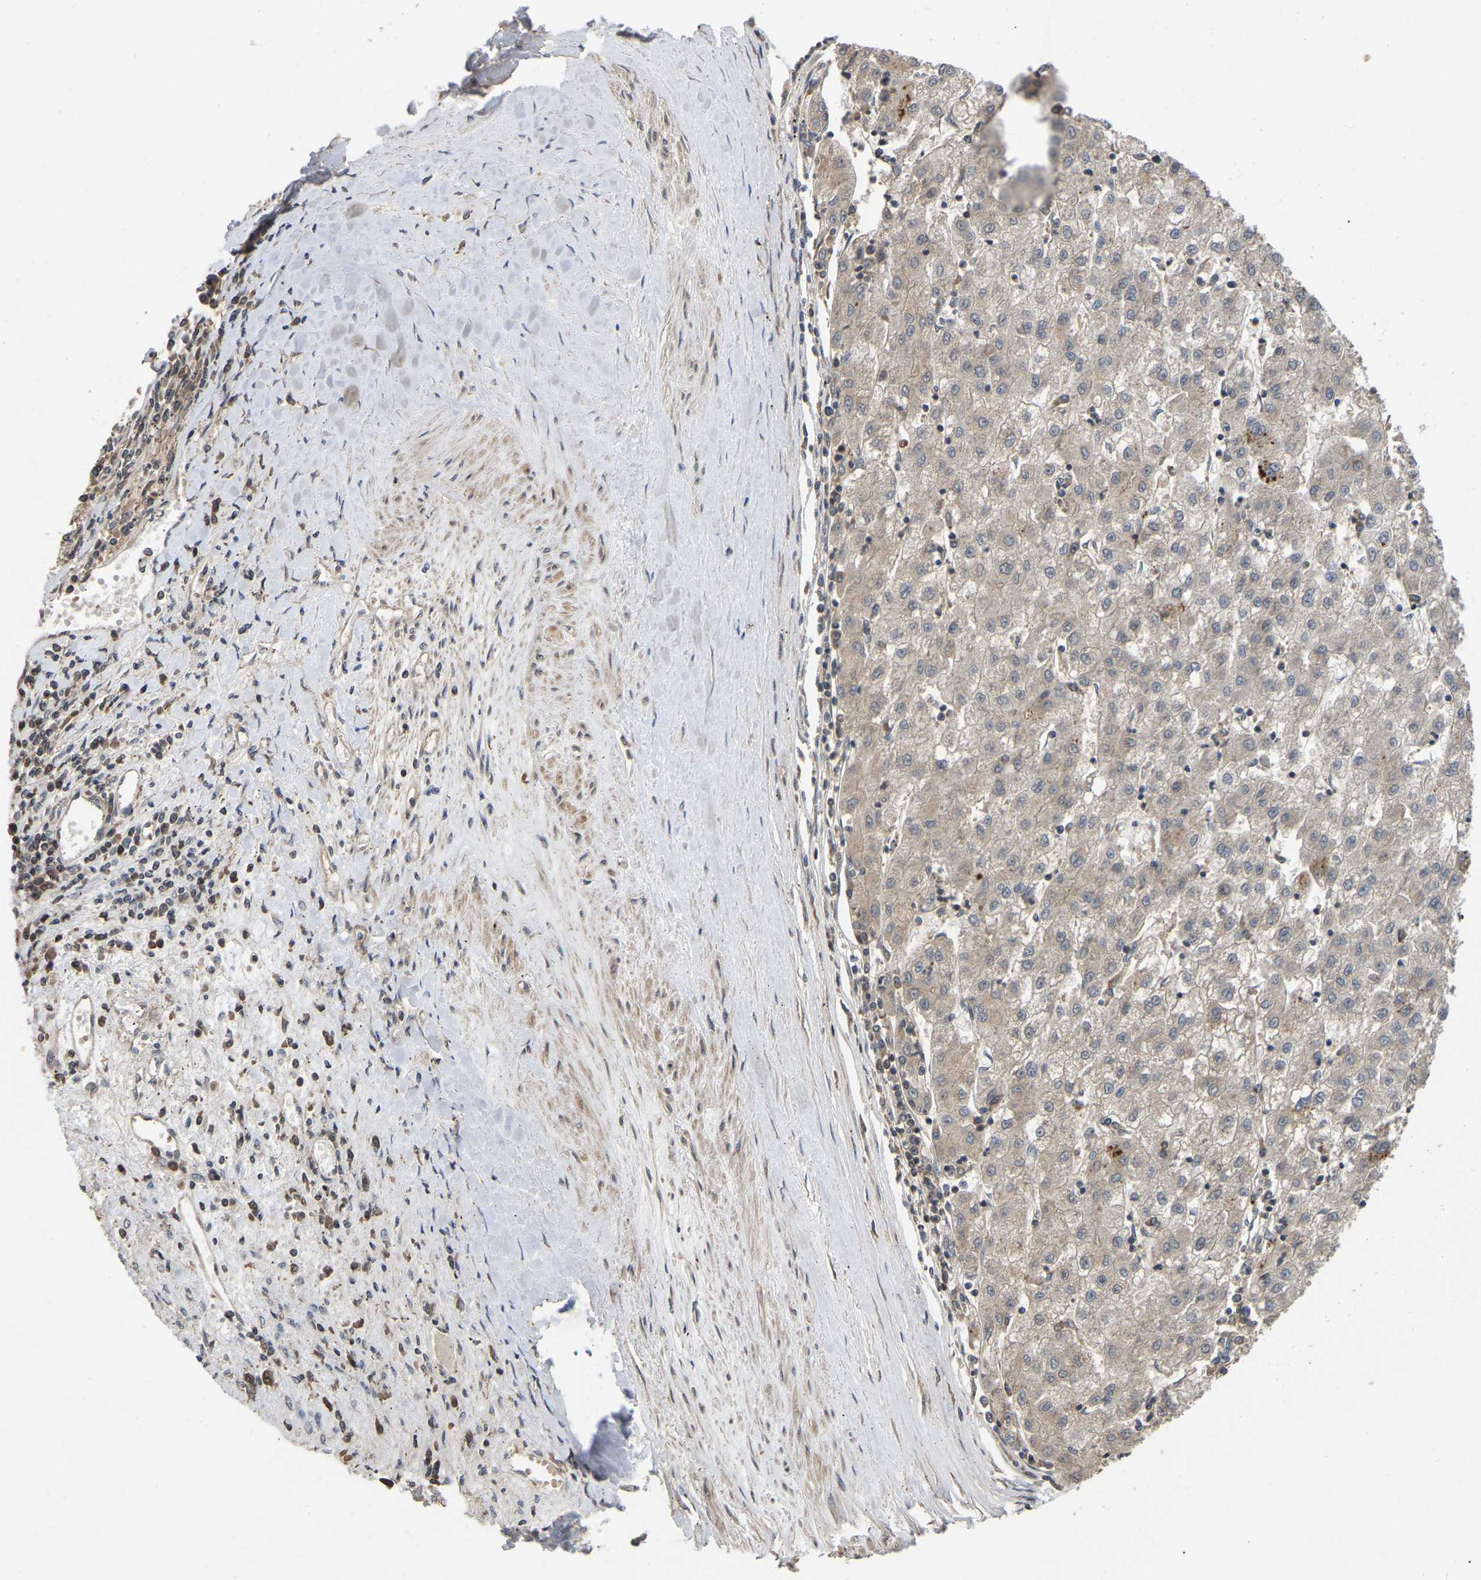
{"staining": {"intensity": "negative", "quantity": "none", "location": "none"}, "tissue": "liver cancer", "cell_type": "Tumor cells", "image_type": "cancer", "snomed": [{"axis": "morphology", "description": "Carcinoma, Hepatocellular, NOS"}, {"axis": "topography", "description": "Liver"}], "caption": "A photomicrograph of human liver cancer (hepatocellular carcinoma) is negative for staining in tumor cells.", "gene": "FAM219A", "patient": {"sex": "male", "age": 72}}